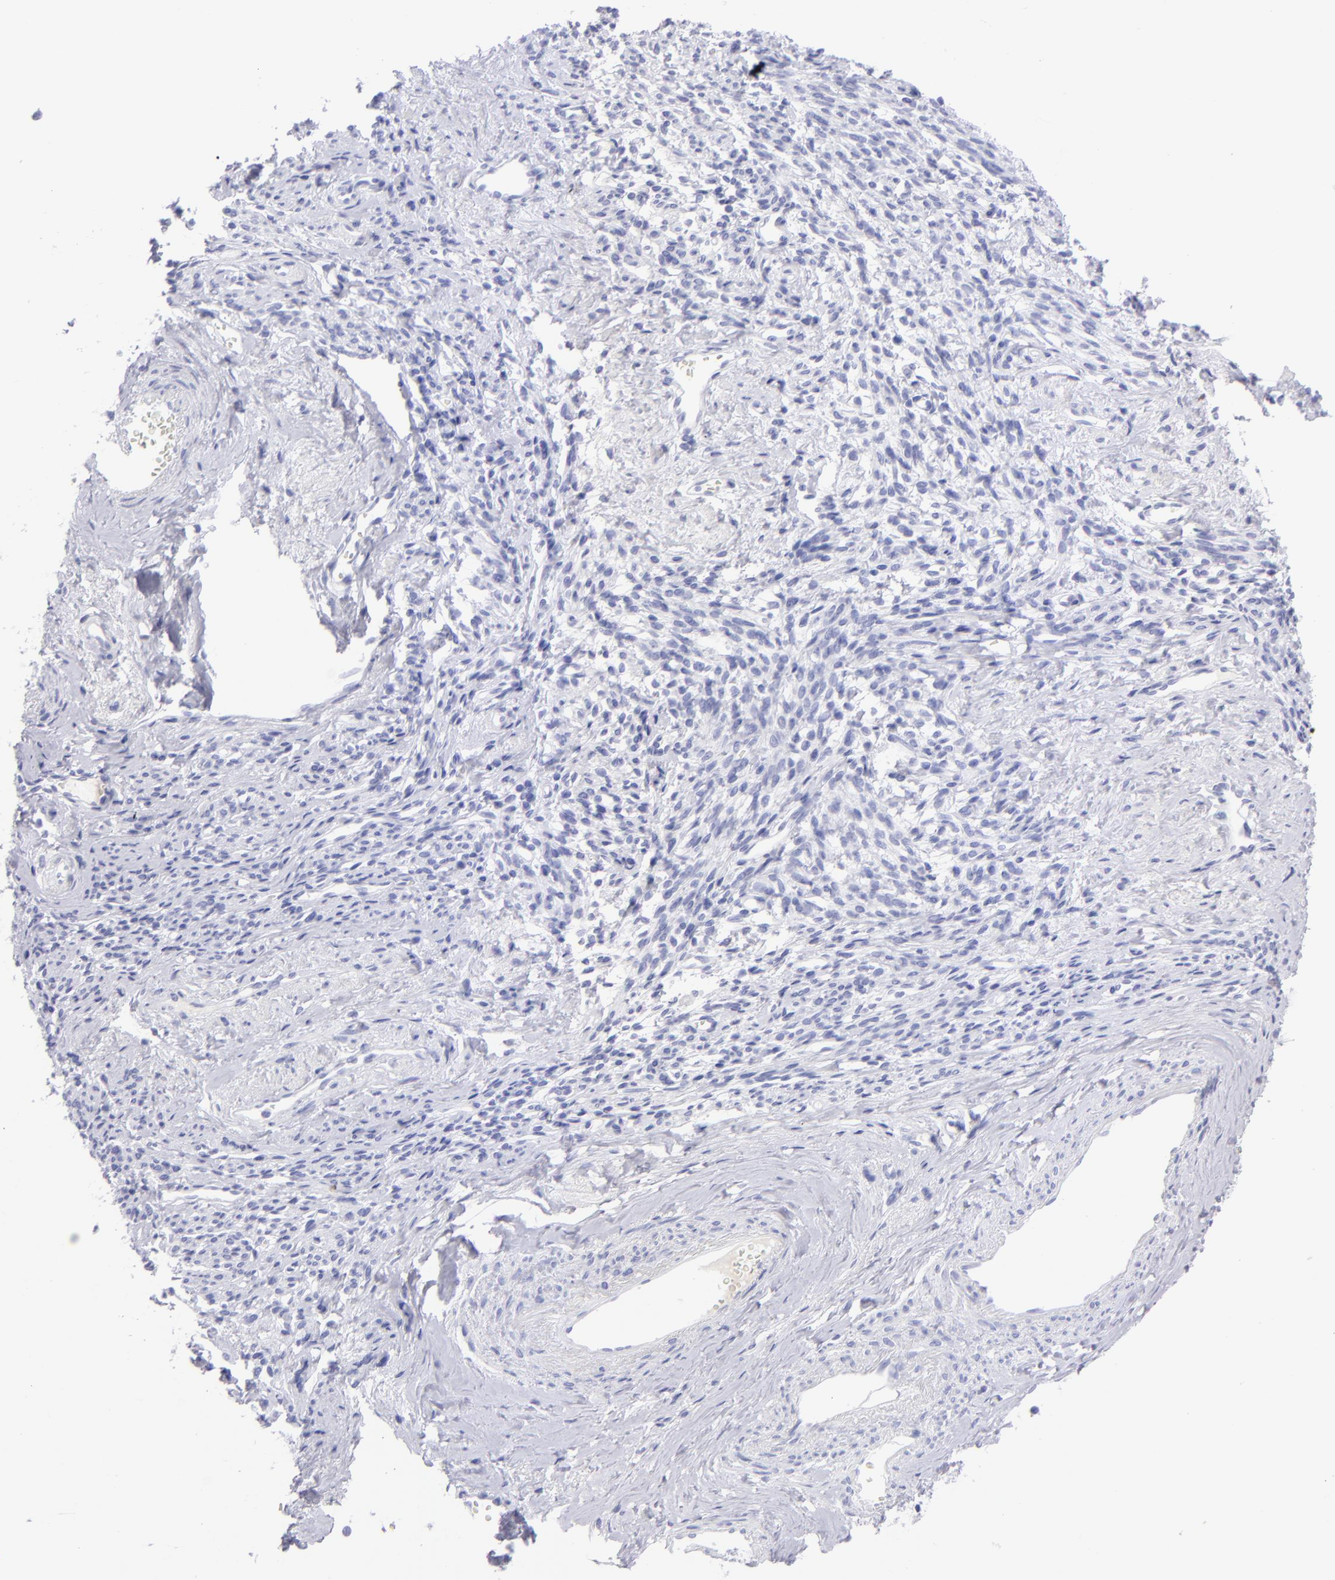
{"staining": {"intensity": "negative", "quantity": "none", "location": "none"}, "tissue": "endometrial cancer", "cell_type": "Tumor cells", "image_type": "cancer", "snomed": [{"axis": "morphology", "description": "Adenocarcinoma, NOS"}, {"axis": "topography", "description": "Endometrium"}], "caption": "Immunohistochemistry (IHC) of human endometrial adenocarcinoma demonstrates no positivity in tumor cells. Nuclei are stained in blue.", "gene": "SLC1A2", "patient": {"sex": "female", "age": 75}}